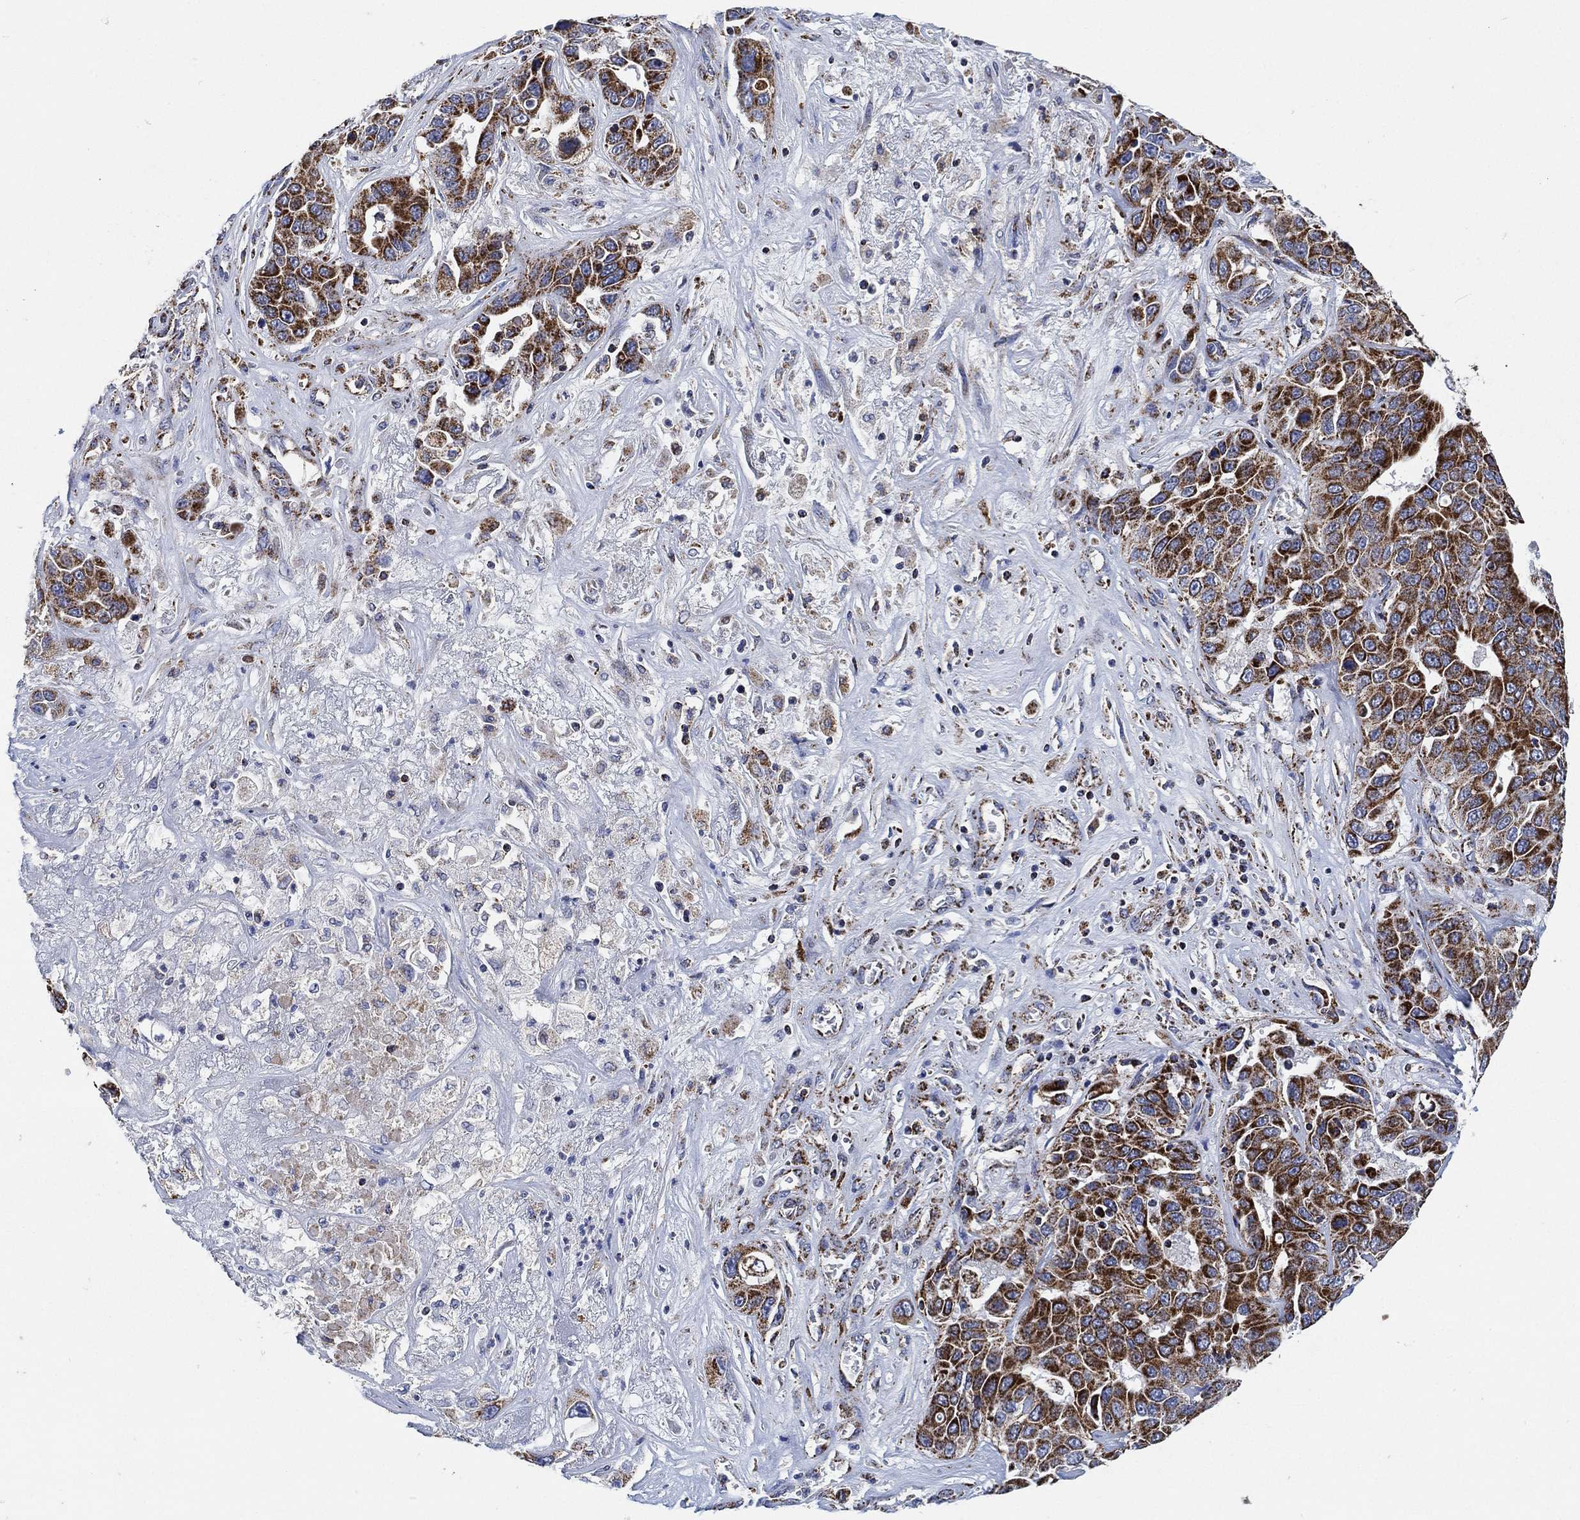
{"staining": {"intensity": "strong", "quantity": ">75%", "location": "cytoplasmic/membranous"}, "tissue": "liver cancer", "cell_type": "Tumor cells", "image_type": "cancer", "snomed": [{"axis": "morphology", "description": "Cholangiocarcinoma"}, {"axis": "topography", "description": "Liver"}], "caption": "Immunohistochemical staining of human liver cancer (cholangiocarcinoma) shows strong cytoplasmic/membranous protein positivity in approximately >75% of tumor cells.", "gene": "NDUFS3", "patient": {"sex": "female", "age": 52}}